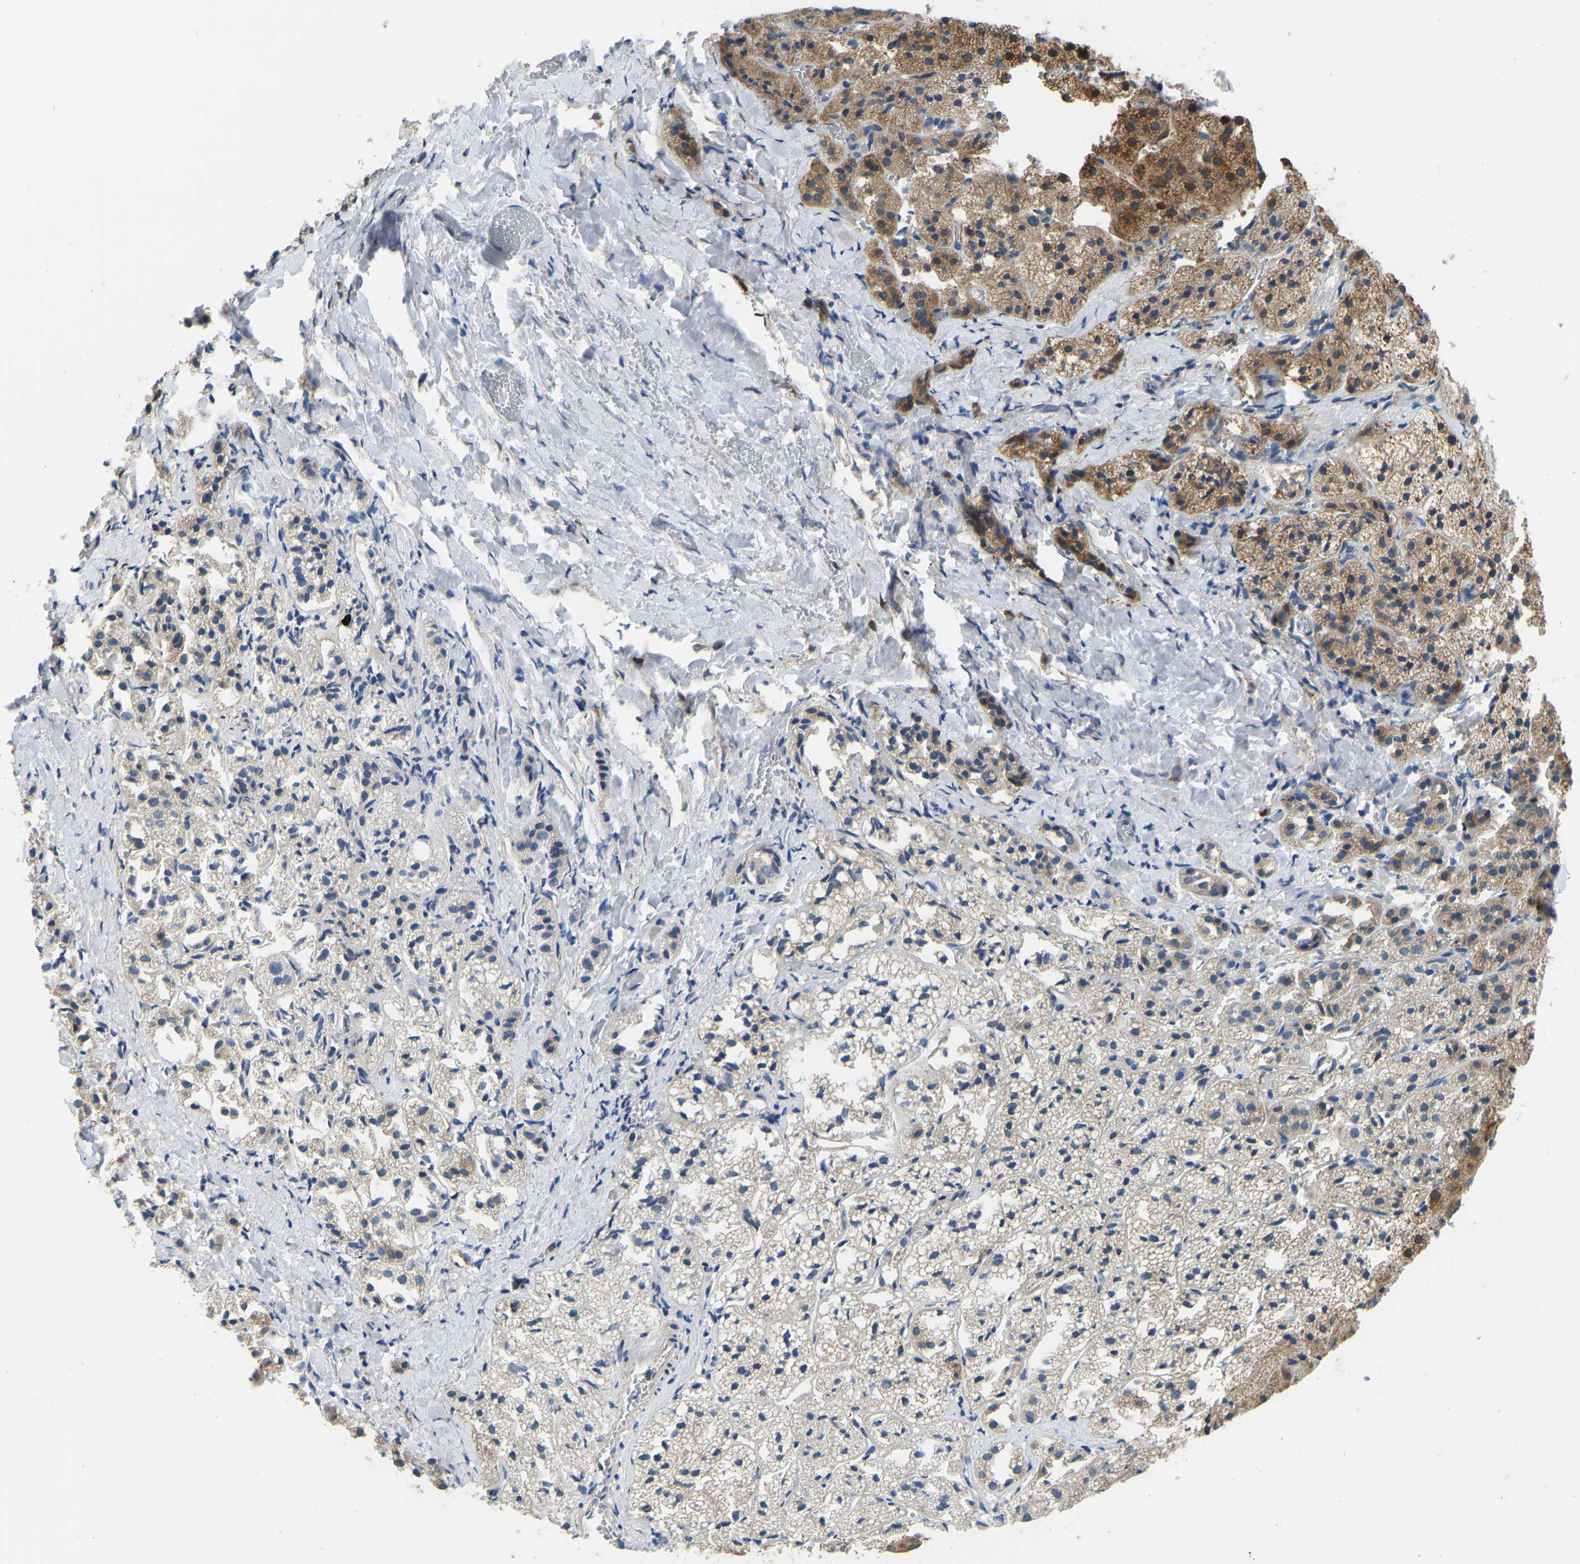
{"staining": {"intensity": "moderate", "quantity": ">75%", "location": "cytoplasmic/membranous"}, "tissue": "adrenal gland", "cell_type": "Glandular cells", "image_type": "normal", "snomed": [{"axis": "morphology", "description": "Normal tissue, NOS"}, {"axis": "topography", "description": "Adrenal gland"}], "caption": "Protein analysis of normal adrenal gland reveals moderate cytoplasmic/membranous expression in about >75% of glandular cells. The protein is shown in brown color, while the nuclei are stained blue.", "gene": "RBP1", "patient": {"sex": "female", "age": 44}}